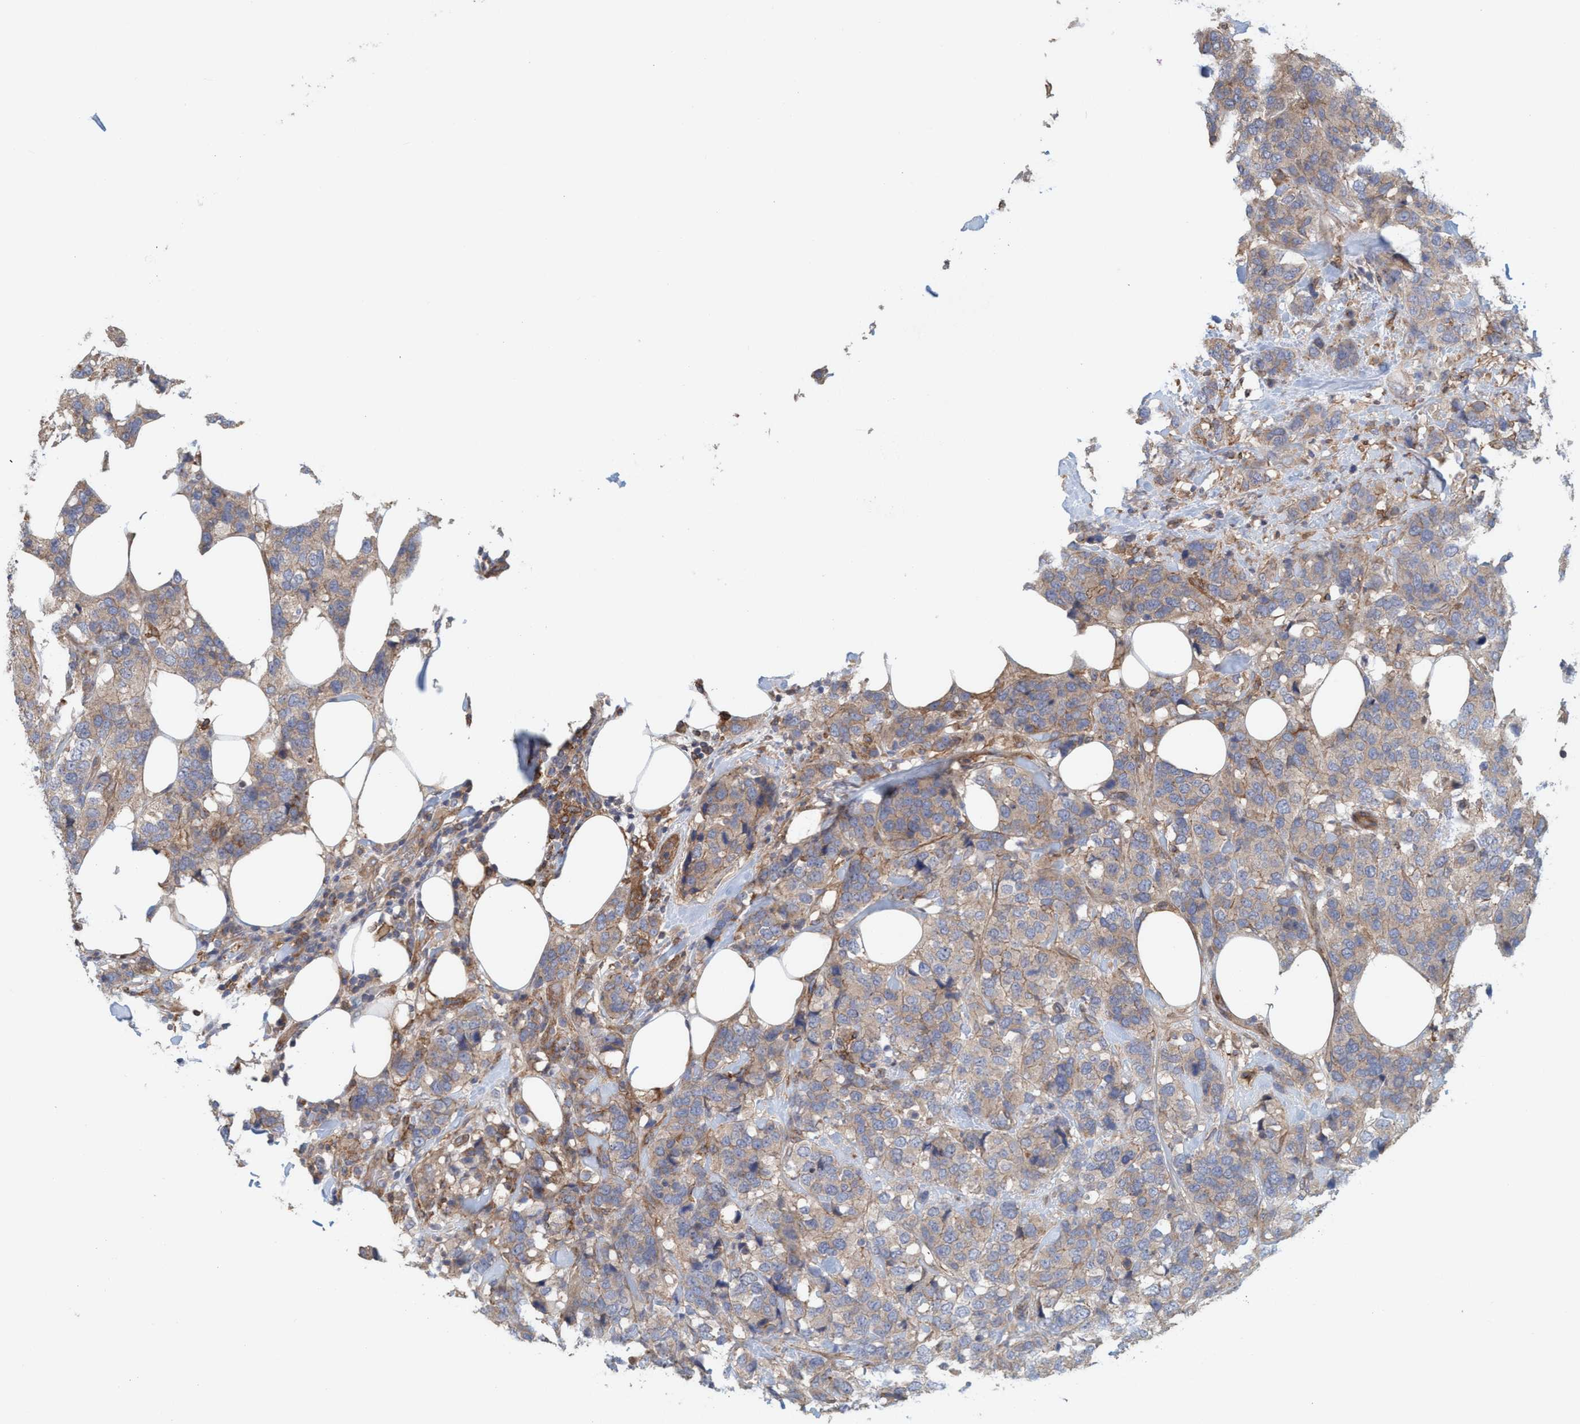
{"staining": {"intensity": "weak", "quantity": ">75%", "location": "cytoplasmic/membranous"}, "tissue": "breast cancer", "cell_type": "Tumor cells", "image_type": "cancer", "snomed": [{"axis": "morphology", "description": "Lobular carcinoma"}, {"axis": "topography", "description": "Breast"}], "caption": "Immunohistochemistry (IHC) micrograph of neoplastic tissue: human lobular carcinoma (breast) stained using IHC demonstrates low levels of weak protein expression localized specifically in the cytoplasmic/membranous of tumor cells, appearing as a cytoplasmic/membranous brown color.", "gene": "SPECC1", "patient": {"sex": "female", "age": 59}}